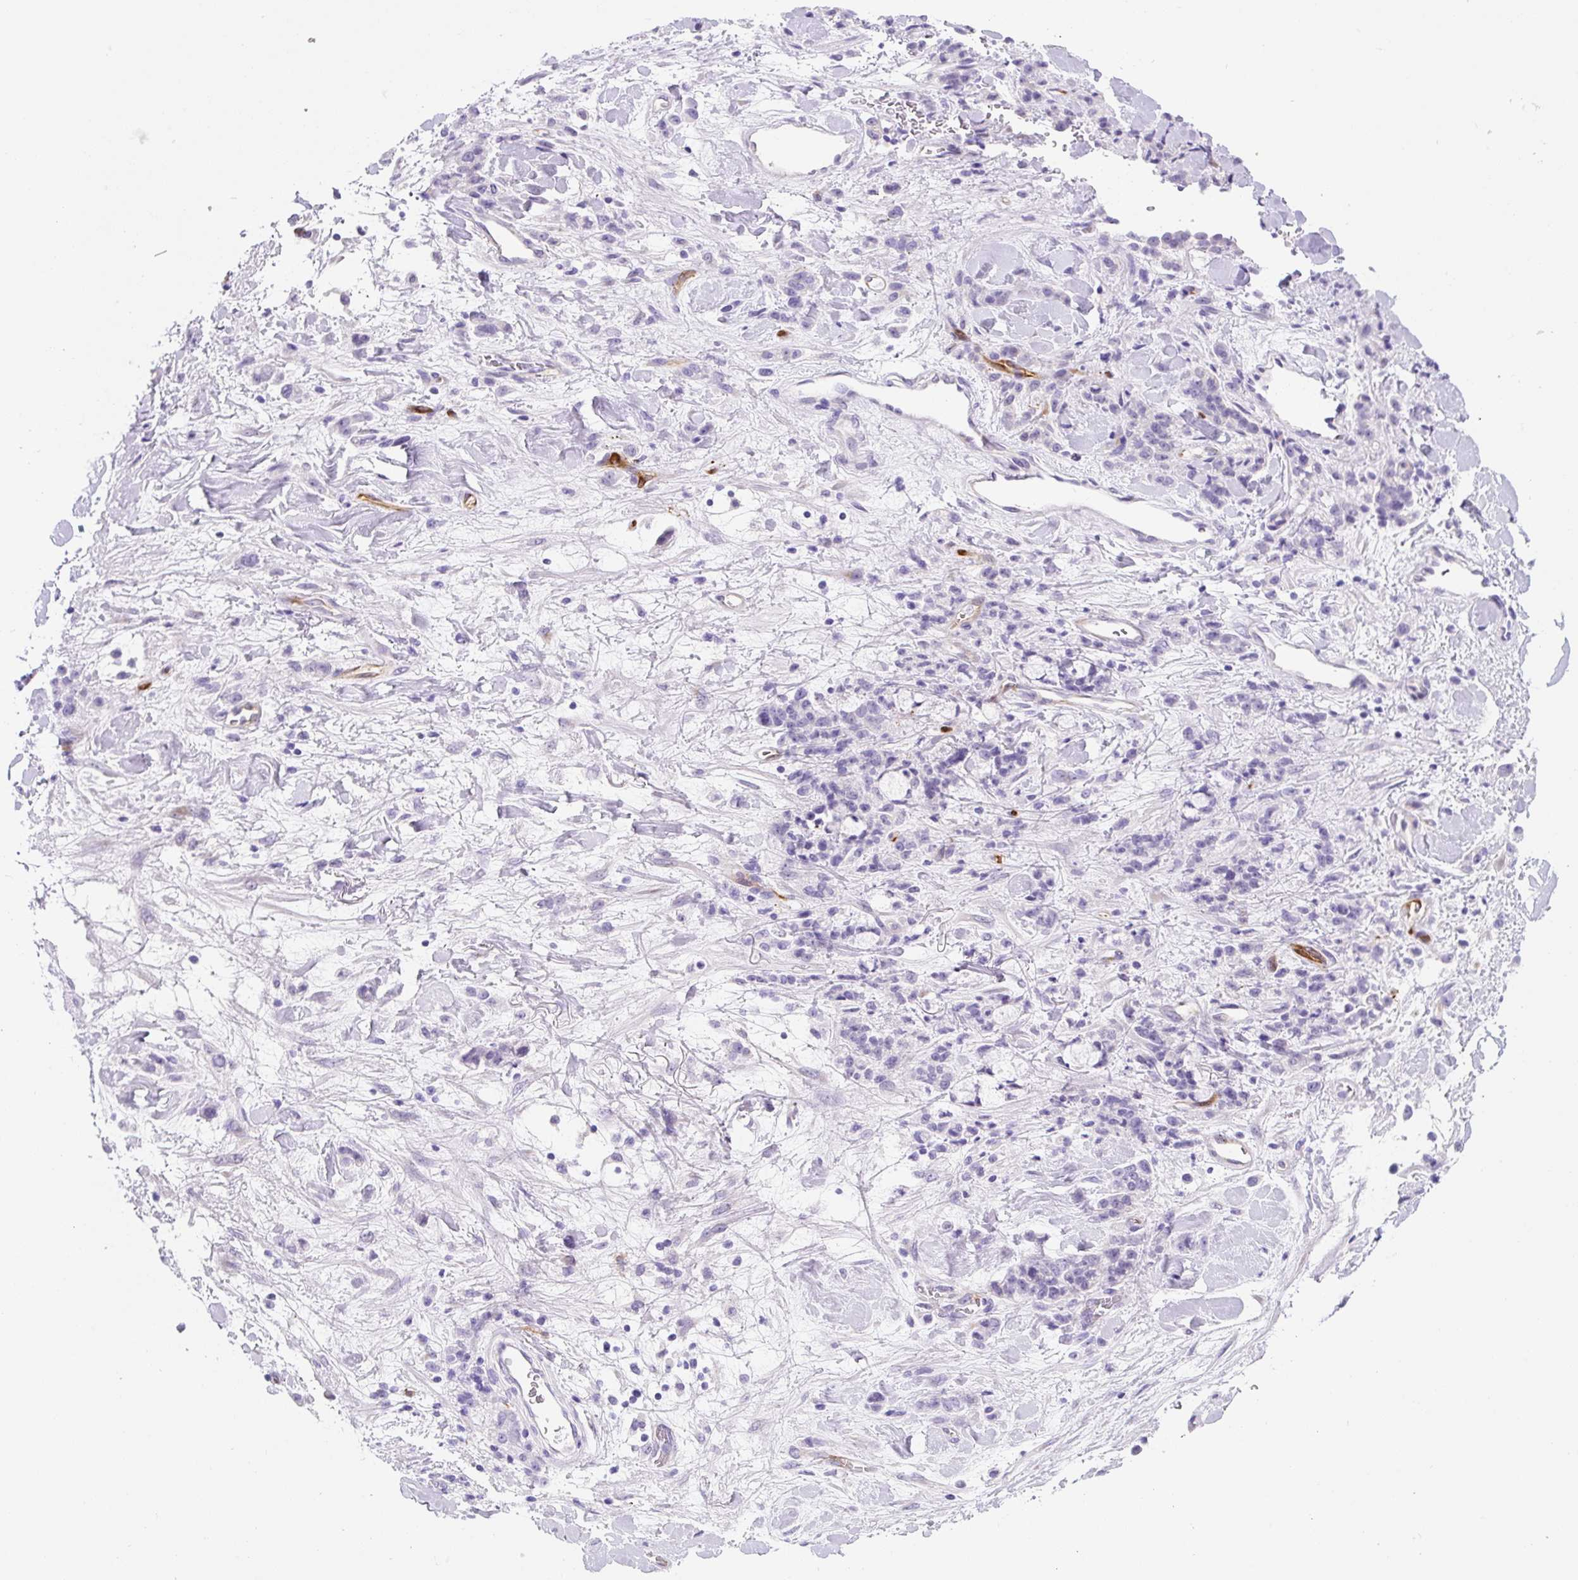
{"staining": {"intensity": "negative", "quantity": "none", "location": "none"}, "tissue": "stomach cancer", "cell_type": "Tumor cells", "image_type": "cancer", "snomed": [{"axis": "morphology", "description": "Normal tissue, NOS"}, {"axis": "morphology", "description": "Adenocarcinoma, NOS"}, {"axis": "topography", "description": "Stomach"}], "caption": "Tumor cells are negative for protein expression in human stomach adenocarcinoma.", "gene": "ASB4", "patient": {"sex": "male", "age": 82}}